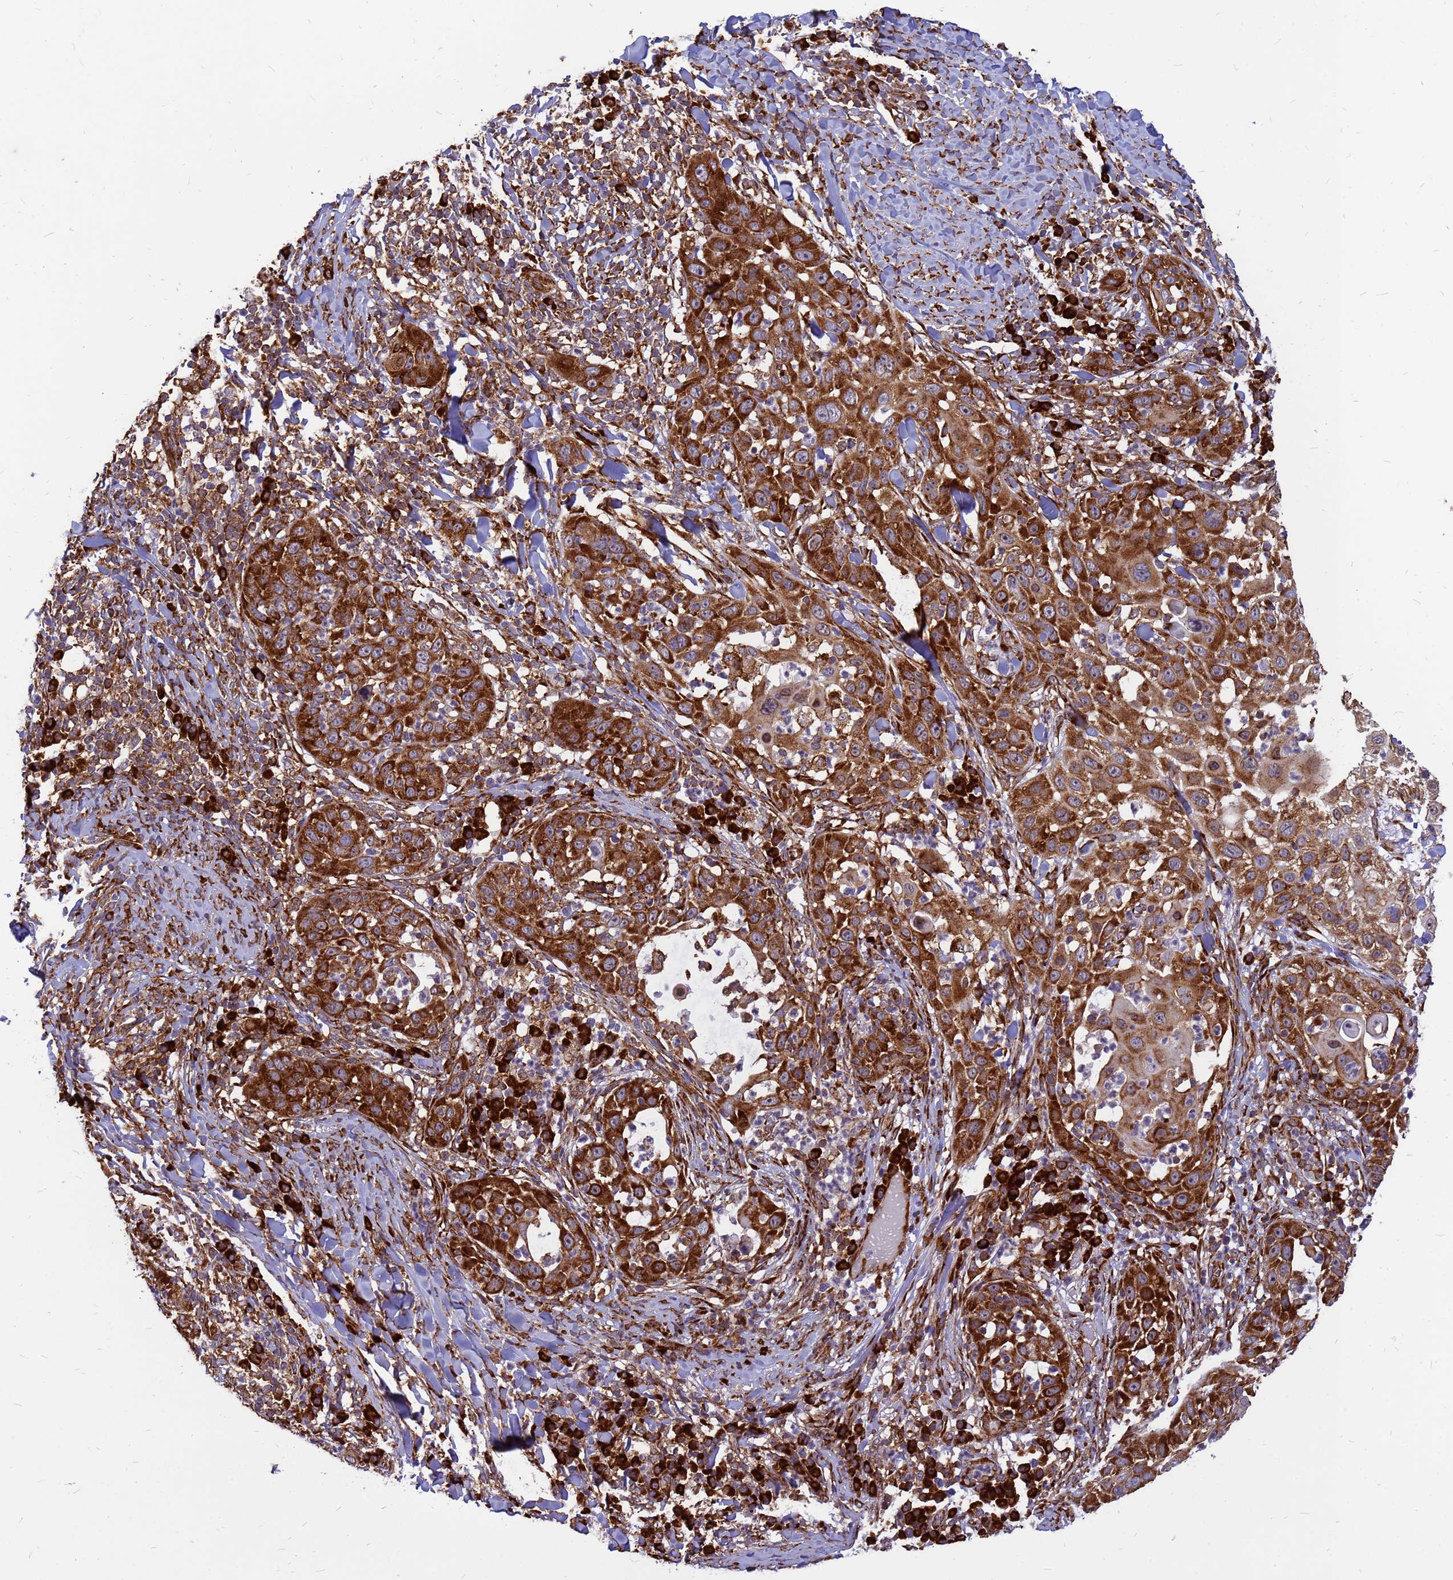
{"staining": {"intensity": "strong", "quantity": ">75%", "location": "cytoplasmic/membranous"}, "tissue": "skin cancer", "cell_type": "Tumor cells", "image_type": "cancer", "snomed": [{"axis": "morphology", "description": "Squamous cell carcinoma, NOS"}, {"axis": "topography", "description": "Skin"}], "caption": "Immunohistochemistry (IHC) photomicrograph of skin cancer stained for a protein (brown), which exhibits high levels of strong cytoplasmic/membranous staining in about >75% of tumor cells.", "gene": "RPL8", "patient": {"sex": "female", "age": 44}}